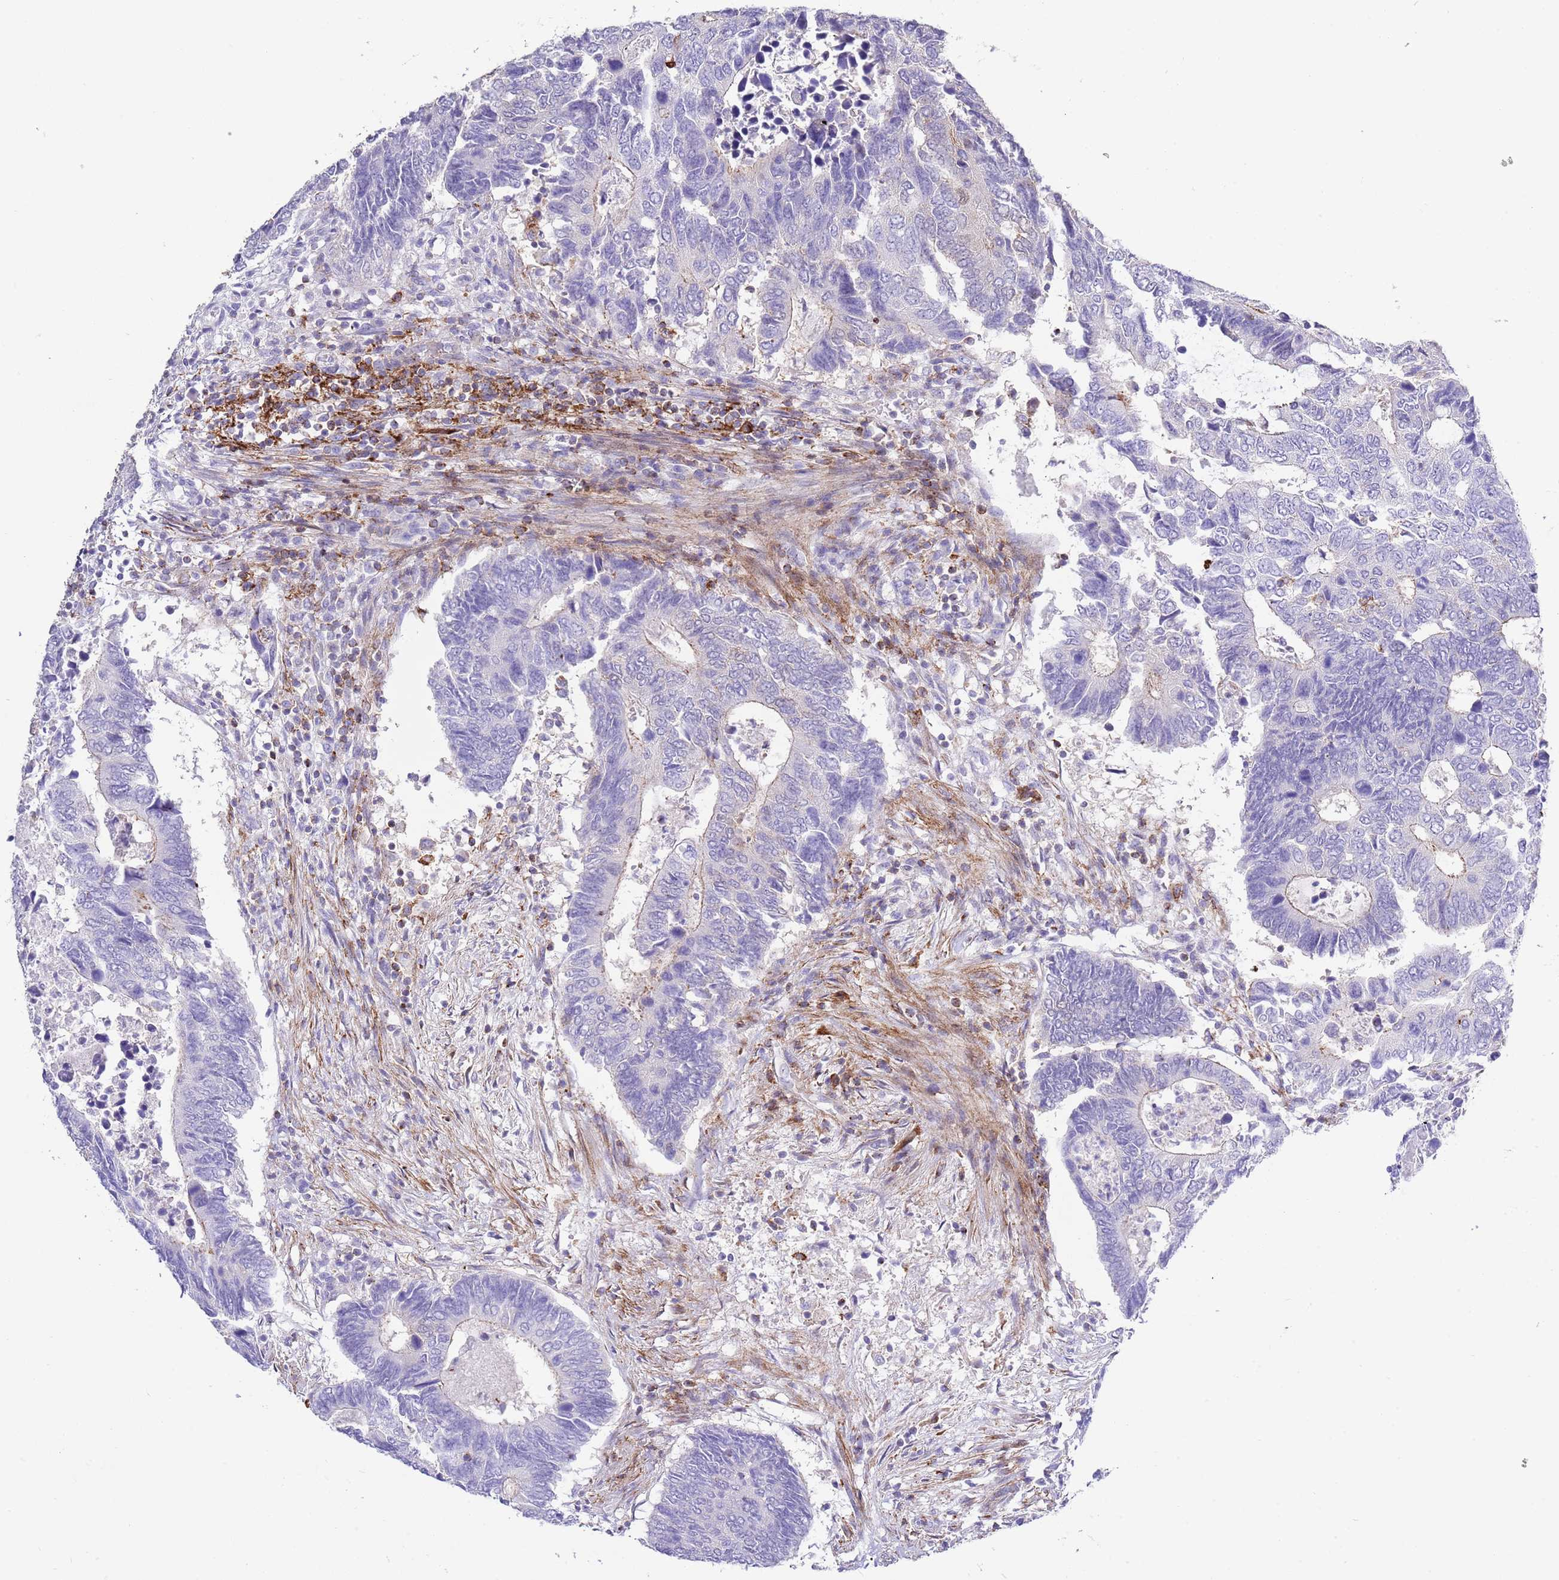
{"staining": {"intensity": "weak", "quantity": "<25%", "location": "cytoplasmic/membranous"}, "tissue": "colorectal cancer", "cell_type": "Tumor cells", "image_type": "cancer", "snomed": [{"axis": "morphology", "description": "Adenocarcinoma, NOS"}, {"axis": "topography", "description": "Colon"}], "caption": "This is an IHC histopathology image of adenocarcinoma (colorectal). There is no staining in tumor cells.", "gene": "ALDH3A1", "patient": {"sex": "male", "age": 87}}